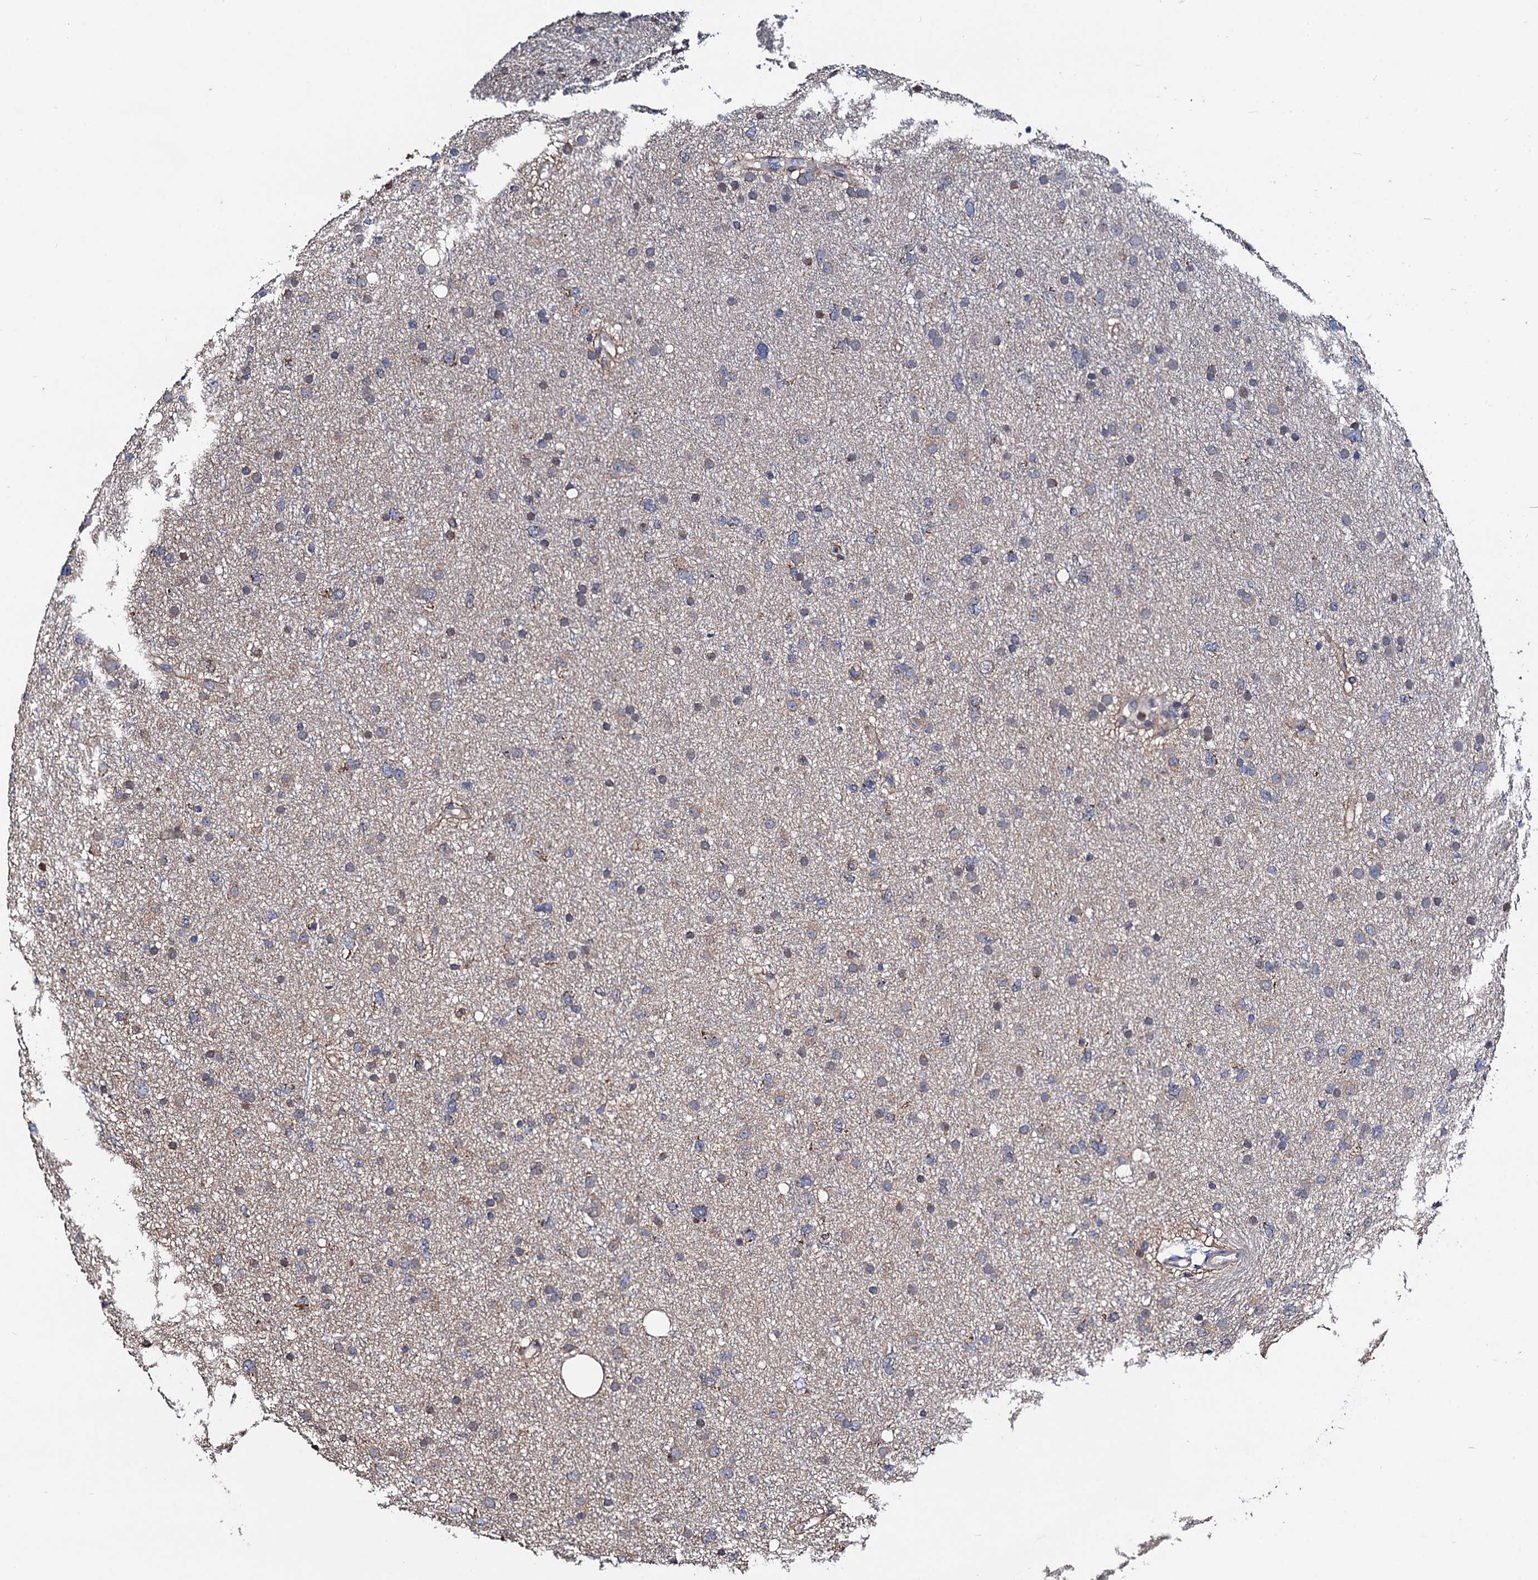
{"staining": {"intensity": "weak", "quantity": "25%-75%", "location": "cytoplasmic/membranous"}, "tissue": "glioma", "cell_type": "Tumor cells", "image_type": "cancer", "snomed": [{"axis": "morphology", "description": "Glioma, malignant, Low grade"}, {"axis": "topography", "description": "Cerebral cortex"}], "caption": "High-power microscopy captured an immunohistochemistry photomicrograph of malignant glioma (low-grade), revealing weak cytoplasmic/membranous expression in about 25%-75% of tumor cells.", "gene": "PTCD3", "patient": {"sex": "female", "age": 39}}